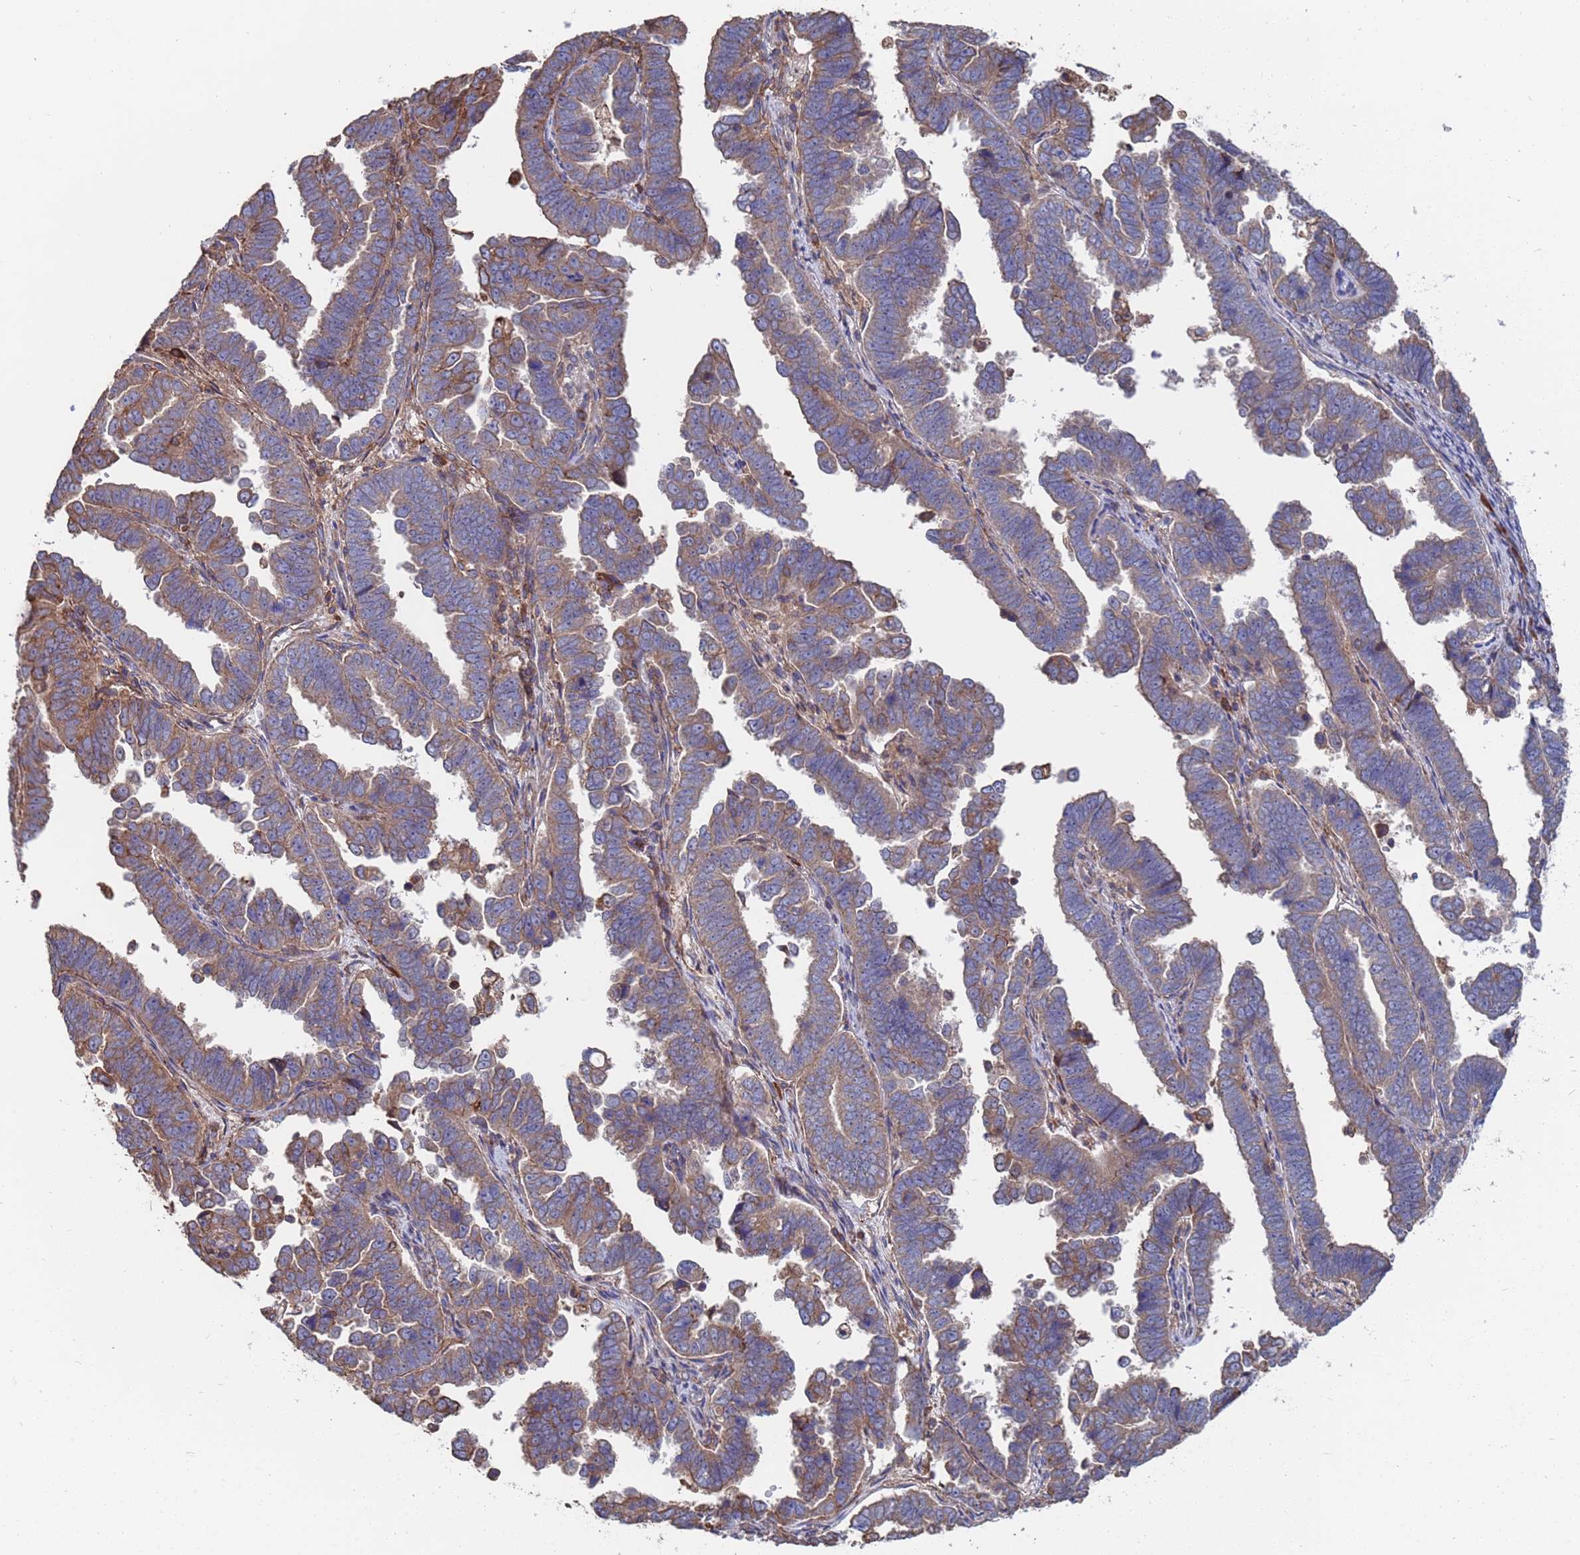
{"staining": {"intensity": "moderate", "quantity": ">75%", "location": "cytoplasmic/membranous"}, "tissue": "endometrial cancer", "cell_type": "Tumor cells", "image_type": "cancer", "snomed": [{"axis": "morphology", "description": "Adenocarcinoma, NOS"}, {"axis": "topography", "description": "Endometrium"}], "caption": "A brown stain shows moderate cytoplasmic/membranous staining of a protein in endometrial cancer tumor cells.", "gene": "PYCR1", "patient": {"sex": "female", "age": 75}}